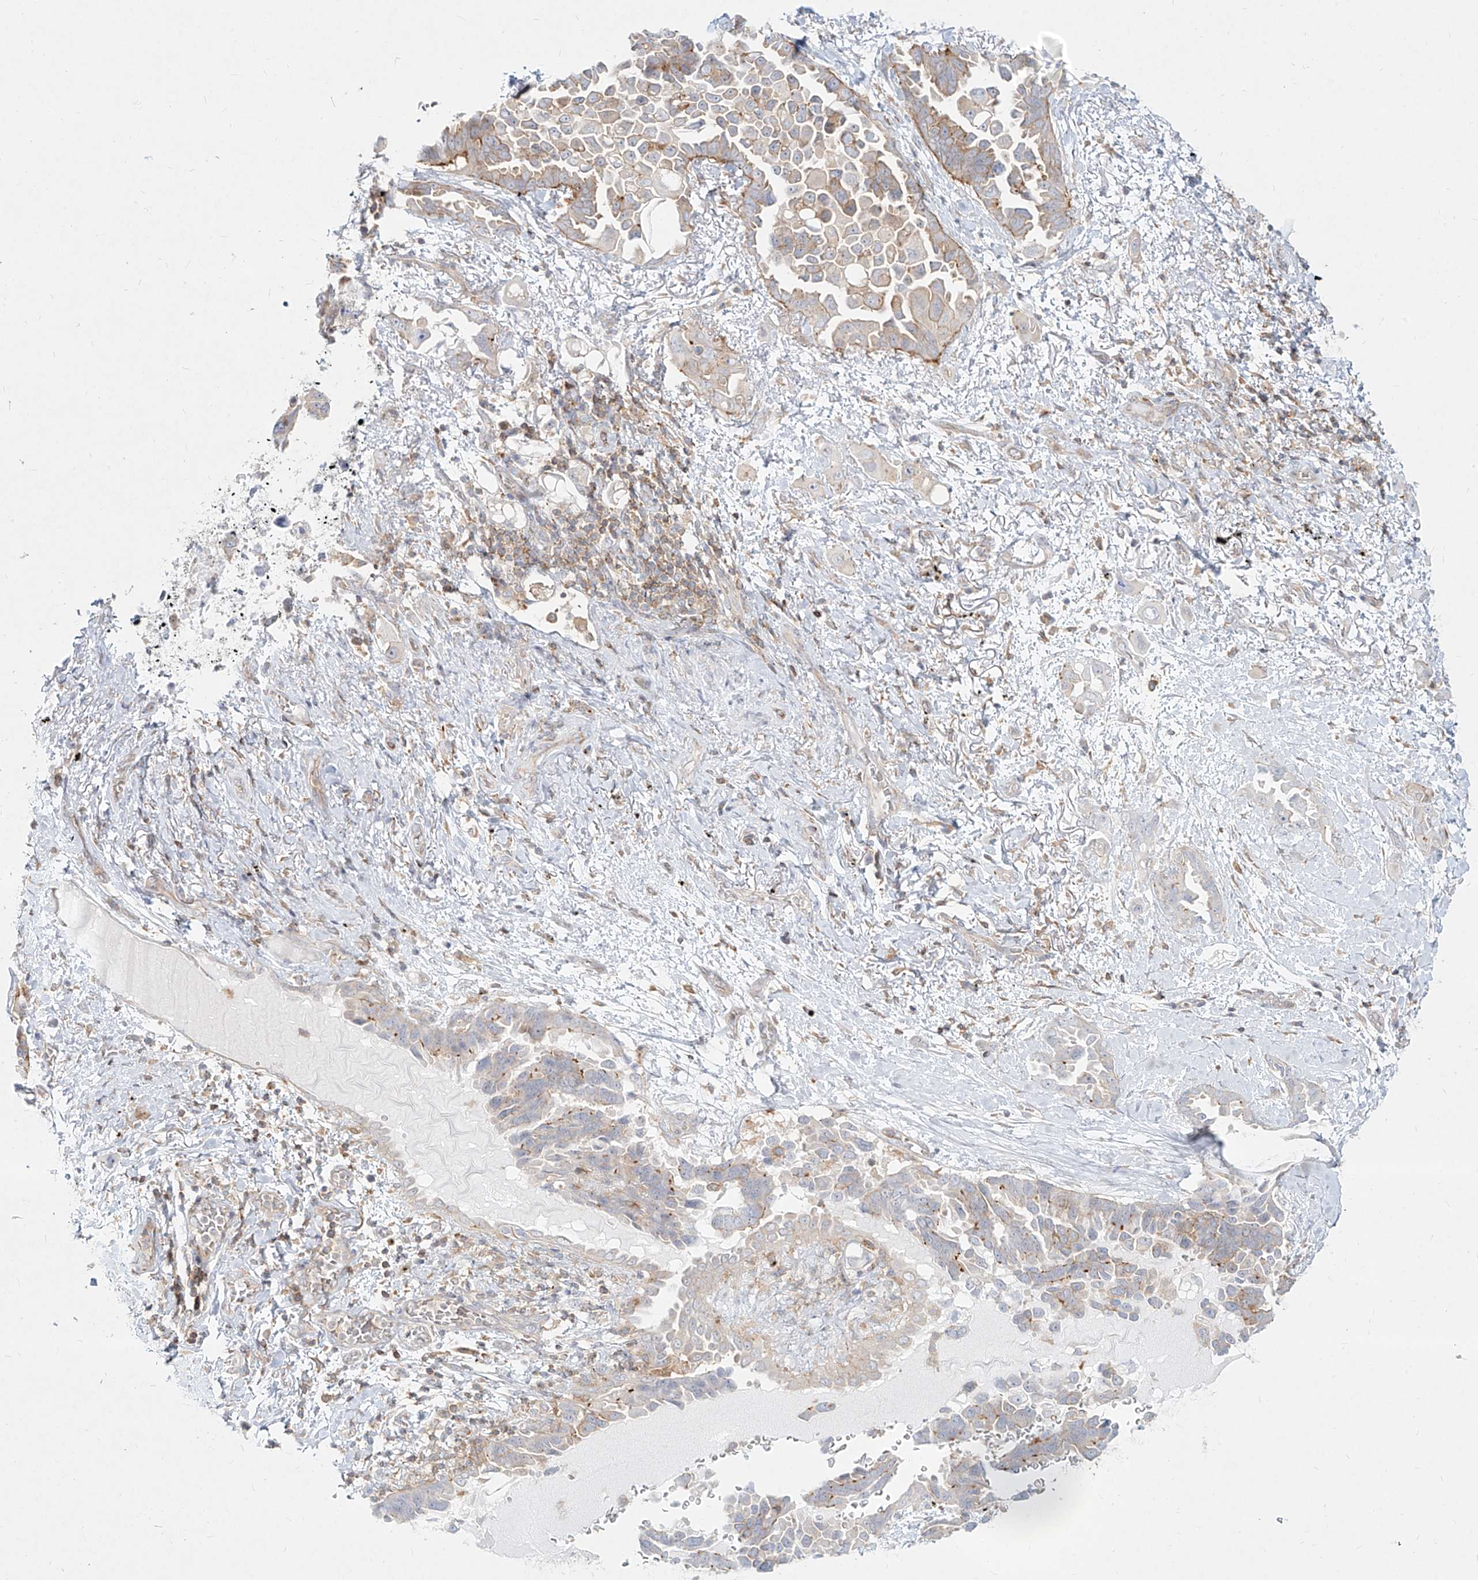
{"staining": {"intensity": "weak", "quantity": "<25%", "location": "cytoplasmic/membranous"}, "tissue": "lung cancer", "cell_type": "Tumor cells", "image_type": "cancer", "snomed": [{"axis": "morphology", "description": "Adenocarcinoma, NOS"}, {"axis": "topography", "description": "Lung"}], "caption": "A micrograph of lung cancer stained for a protein displays no brown staining in tumor cells.", "gene": "SLC2A12", "patient": {"sex": "female", "age": 67}}